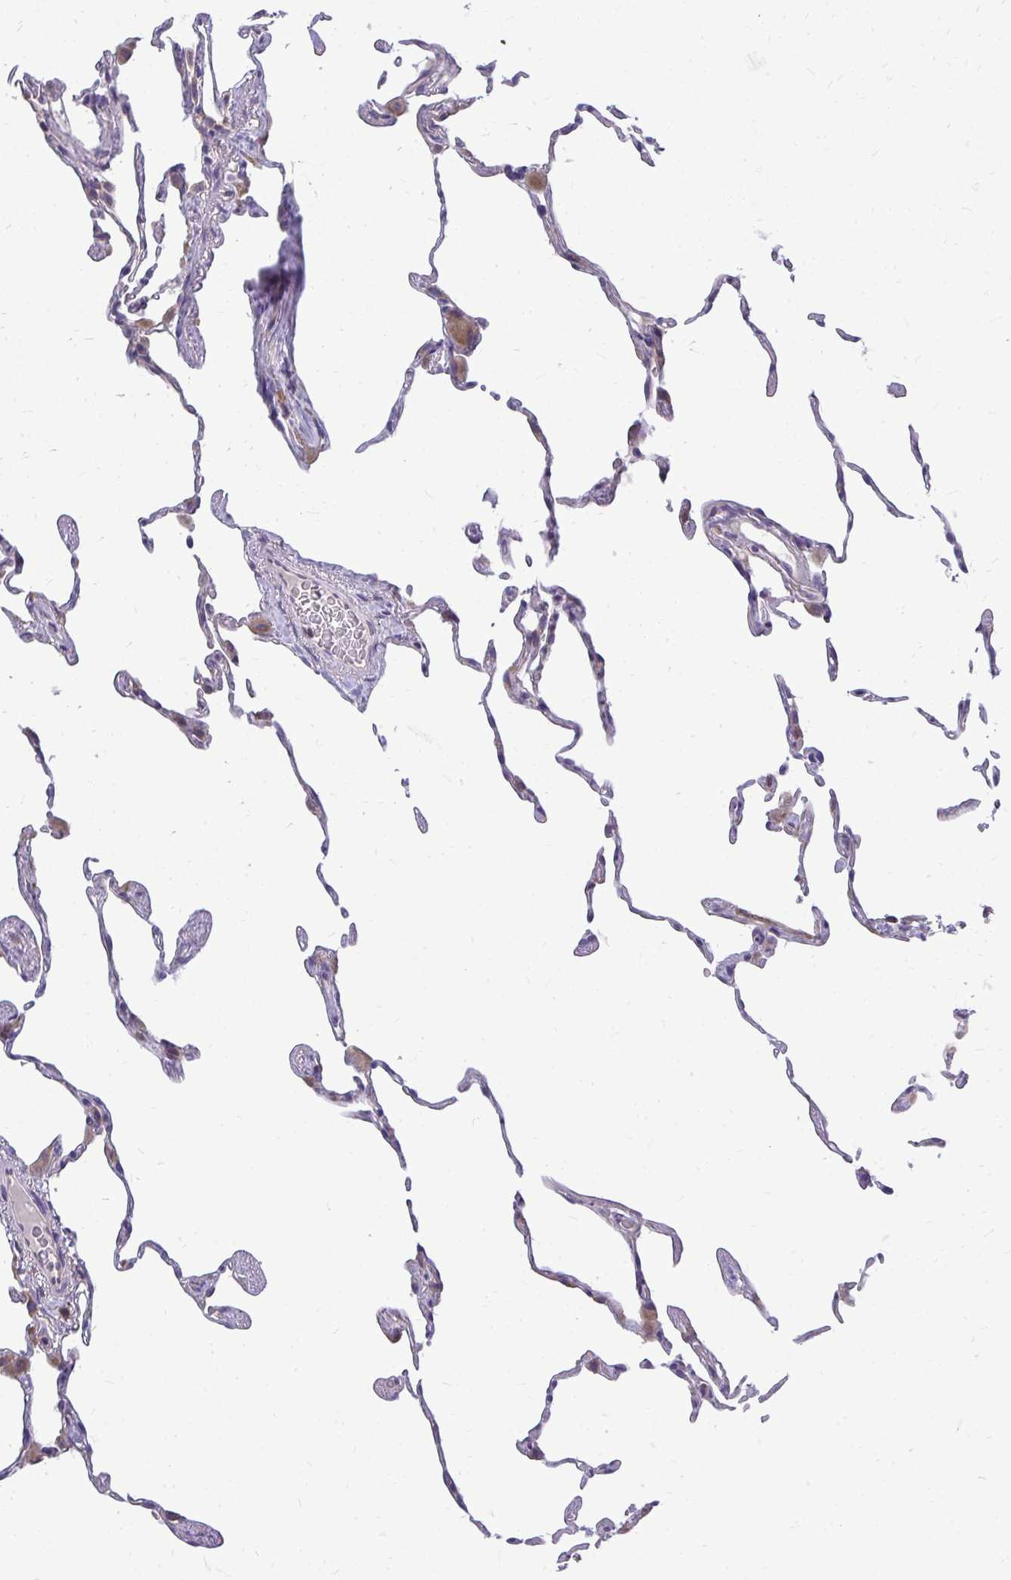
{"staining": {"intensity": "moderate", "quantity": "<25%", "location": "cytoplasmic/membranous"}, "tissue": "lung", "cell_type": "Alveolar cells", "image_type": "normal", "snomed": [{"axis": "morphology", "description": "Normal tissue, NOS"}, {"axis": "topography", "description": "Lung"}], "caption": "Immunohistochemical staining of benign lung demonstrates low levels of moderate cytoplasmic/membranous expression in approximately <25% of alveolar cells. (Stains: DAB in brown, nuclei in blue, Microscopy: brightfield microscopy at high magnification).", "gene": "RPLP2", "patient": {"sex": "female", "age": 57}}